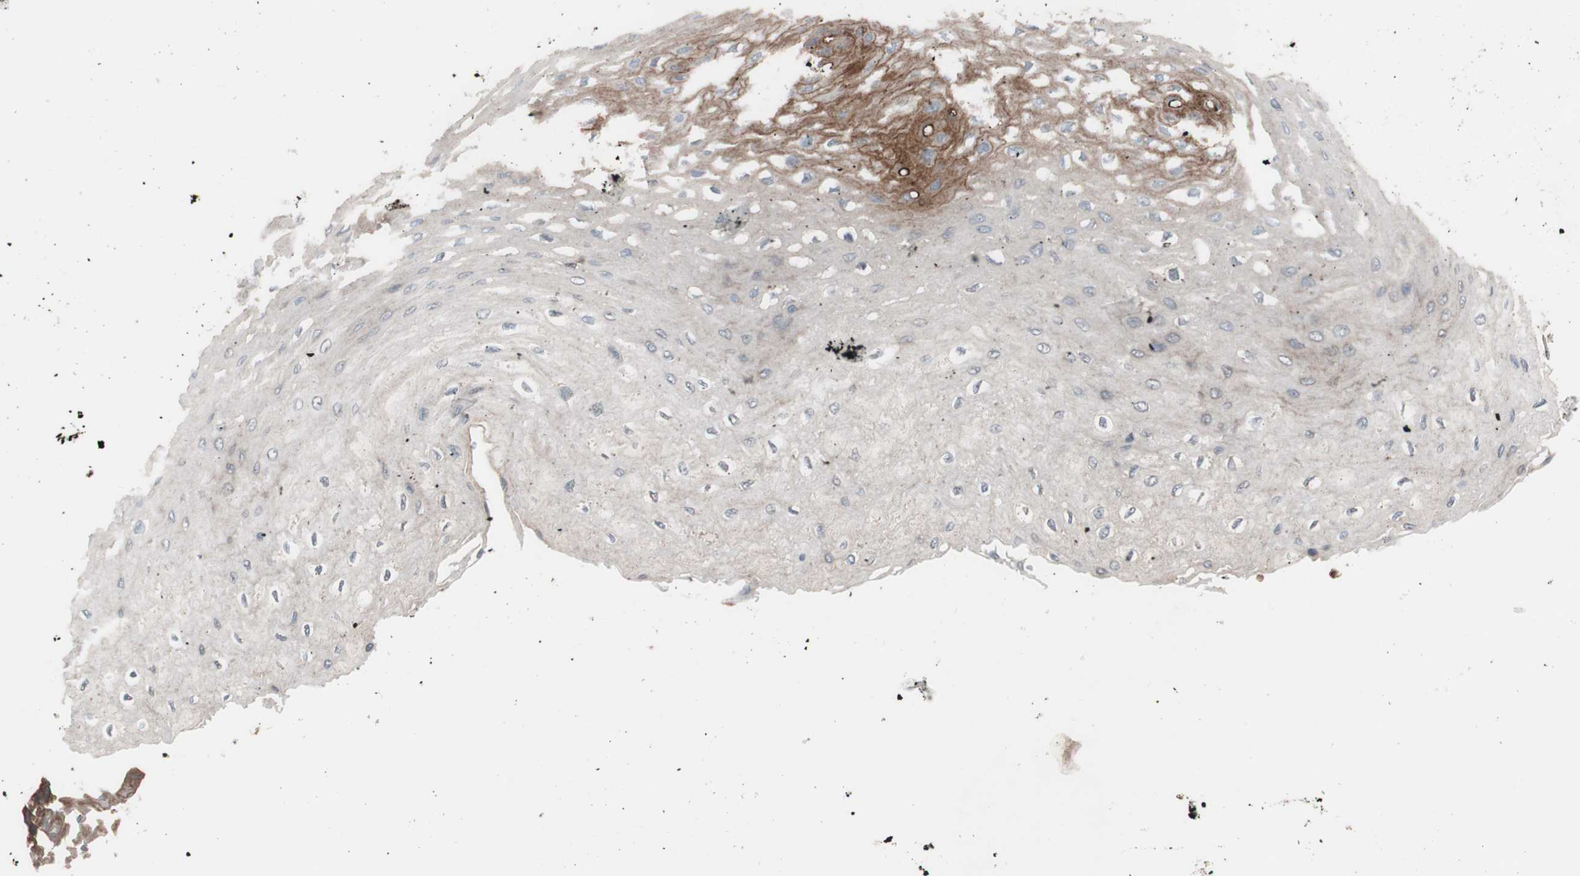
{"staining": {"intensity": "moderate", "quantity": "25%-75%", "location": "cytoplasmic/membranous"}, "tissue": "esophagus", "cell_type": "Squamous epithelial cells", "image_type": "normal", "snomed": [{"axis": "morphology", "description": "Normal tissue, NOS"}, {"axis": "topography", "description": "Esophagus"}], "caption": "Immunohistochemistry (IHC) (DAB) staining of normal esophagus exhibits moderate cytoplasmic/membranous protein staining in about 25%-75% of squamous epithelial cells. Immunohistochemistry stains the protein of interest in brown and the nuclei are stained blue.", "gene": "SDC4", "patient": {"sex": "female", "age": 72}}